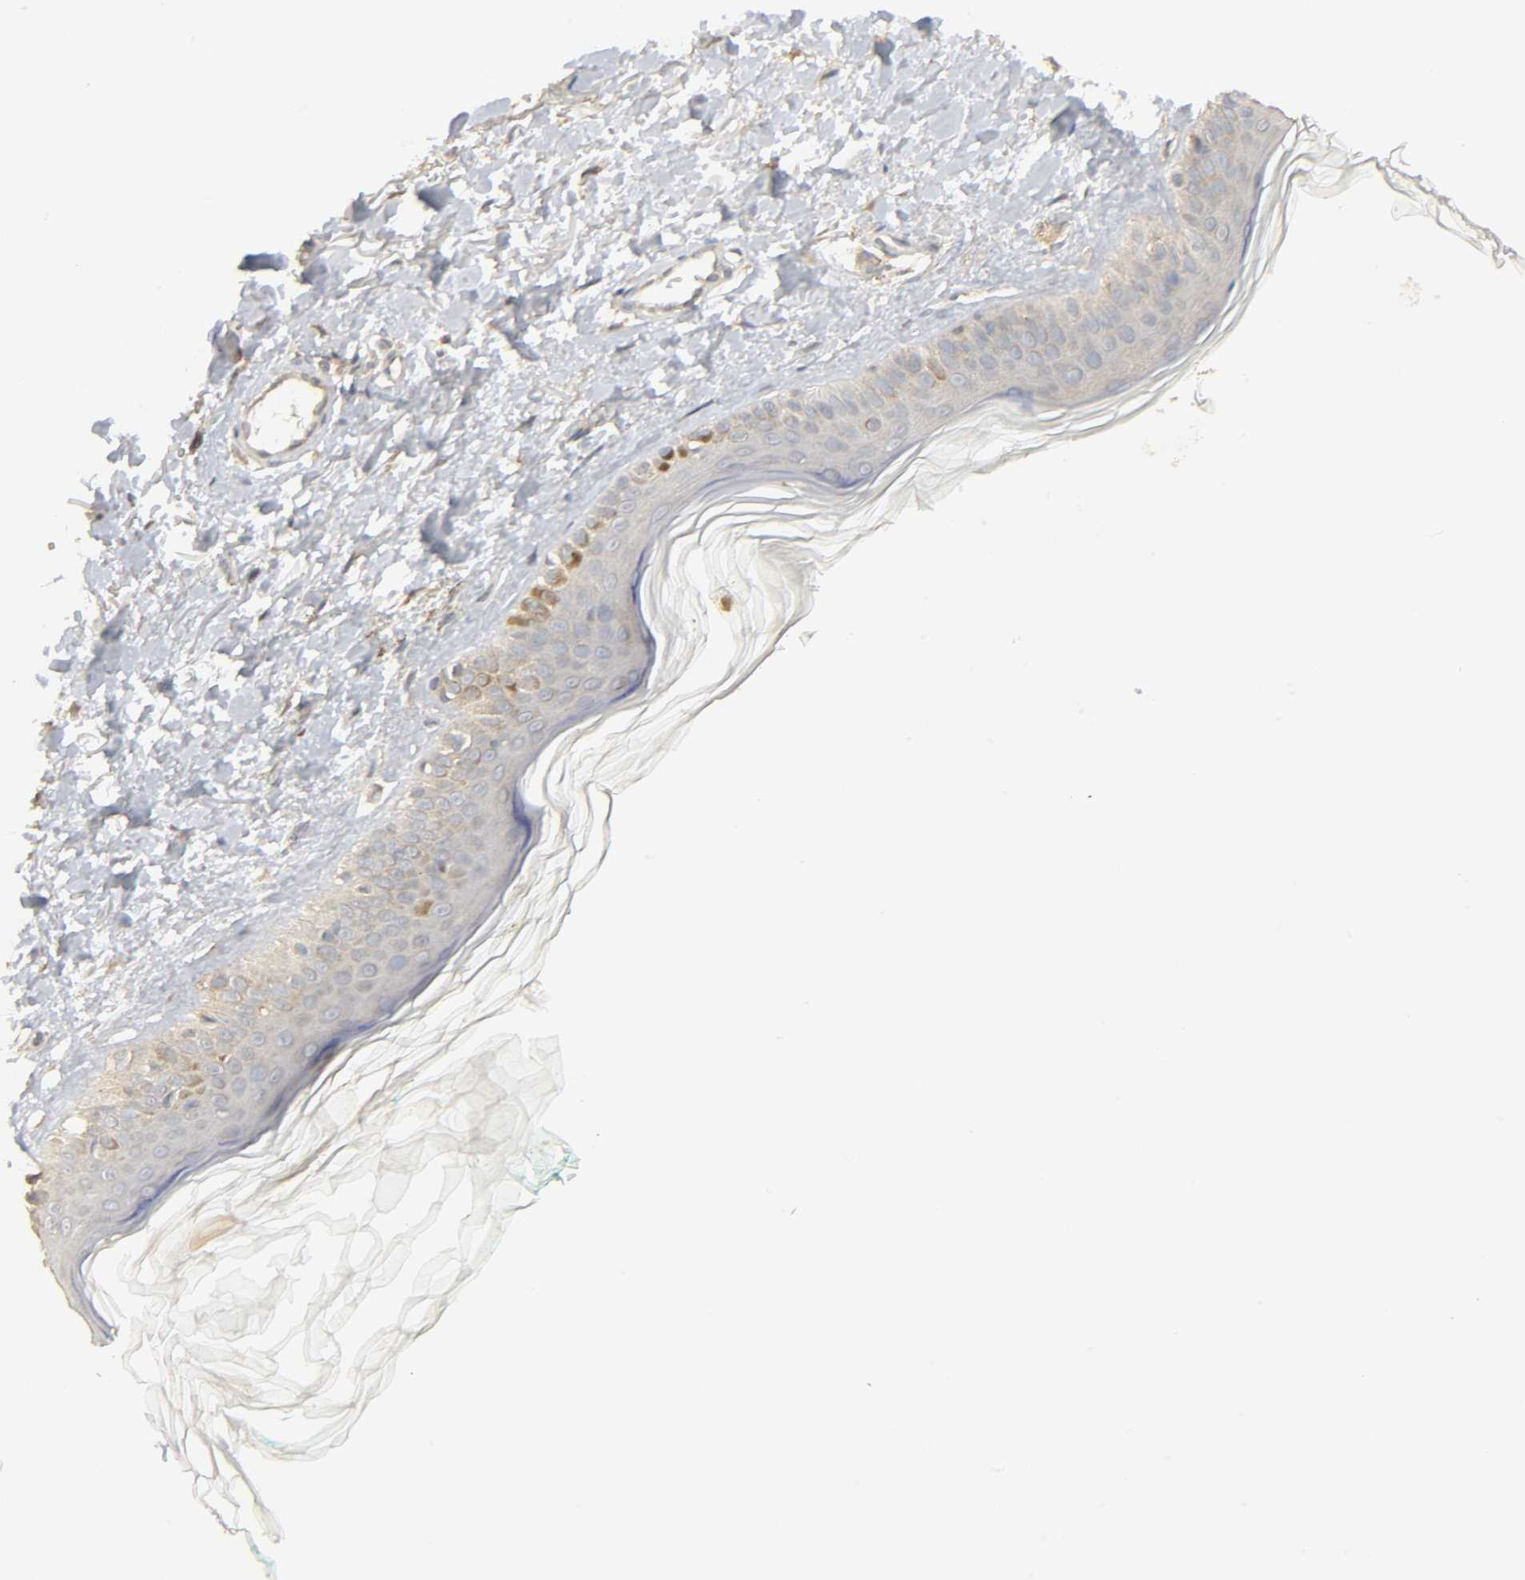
{"staining": {"intensity": "moderate", "quantity": ">75%", "location": "cytoplasmic/membranous"}, "tissue": "skin", "cell_type": "Fibroblasts", "image_type": "normal", "snomed": [{"axis": "morphology", "description": "Normal tissue, NOS"}, {"axis": "topography", "description": "Skin"}], "caption": "Moderate cytoplasmic/membranous positivity for a protein is present in approximately >75% of fibroblasts of benign skin using IHC.", "gene": "CLEC4E", "patient": {"sex": "male", "age": 71}}